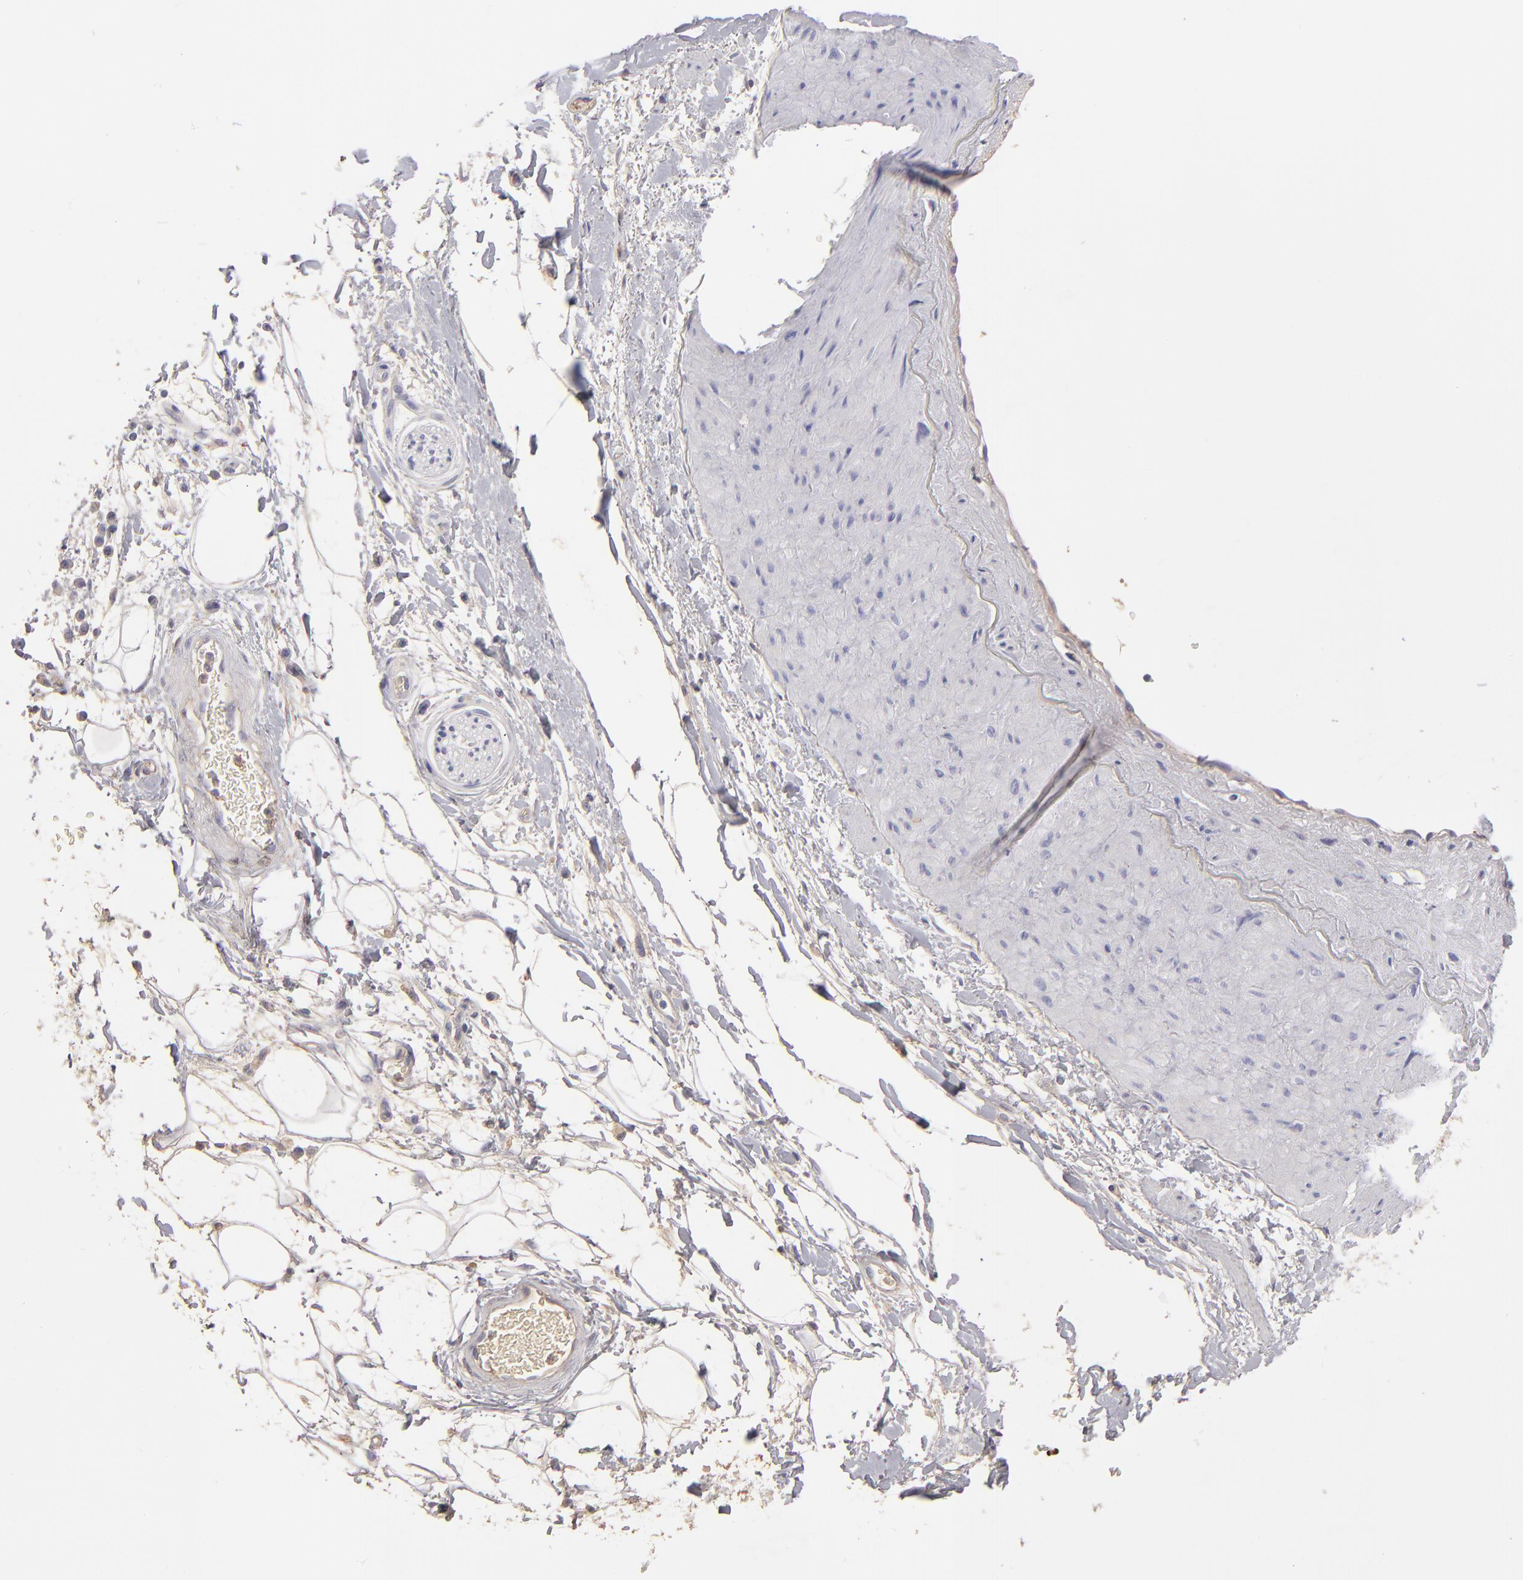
{"staining": {"intensity": "moderate", "quantity": "25%-75%", "location": "cytoplasmic/membranous"}, "tissue": "adipose tissue", "cell_type": "Adipocytes", "image_type": "normal", "snomed": [{"axis": "morphology", "description": "Normal tissue, NOS"}, {"axis": "topography", "description": "Soft tissue"}], "caption": "Protein expression analysis of normal human adipose tissue reveals moderate cytoplasmic/membranous staining in approximately 25%-75% of adipocytes.", "gene": "ABCC4", "patient": {"sex": "male", "age": 72}}